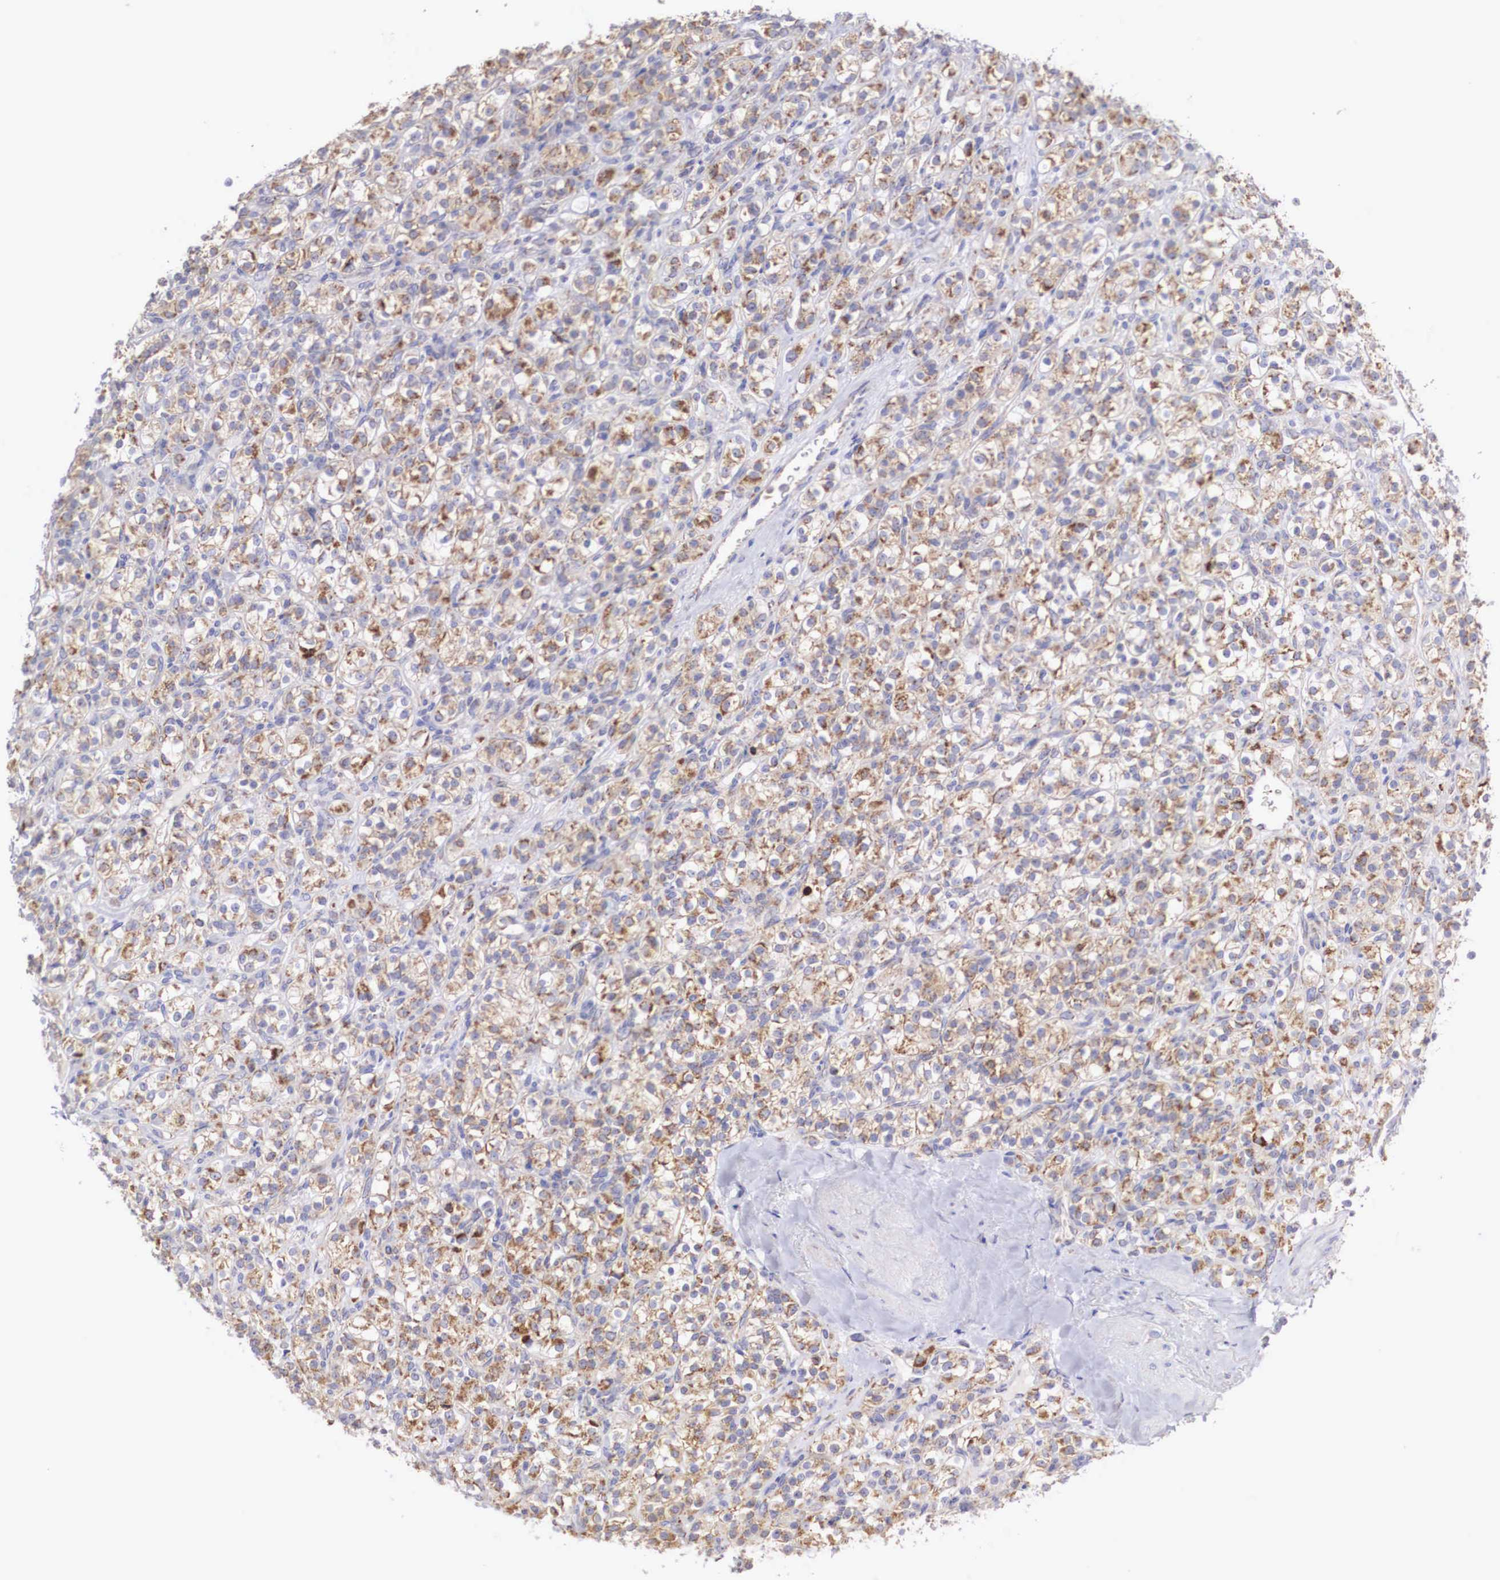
{"staining": {"intensity": "moderate", "quantity": ">75%", "location": "cytoplasmic/membranous"}, "tissue": "renal cancer", "cell_type": "Tumor cells", "image_type": "cancer", "snomed": [{"axis": "morphology", "description": "Adenocarcinoma, NOS"}, {"axis": "topography", "description": "Kidney"}], "caption": "DAB immunohistochemical staining of human renal cancer (adenocarcinoma) exhibits moderate cytoplasmic/membranous protein expression in approximately >75% of tumor cells.", "gene": "XPNPEP3", "patient": {"sex": "male", "age": 77}}